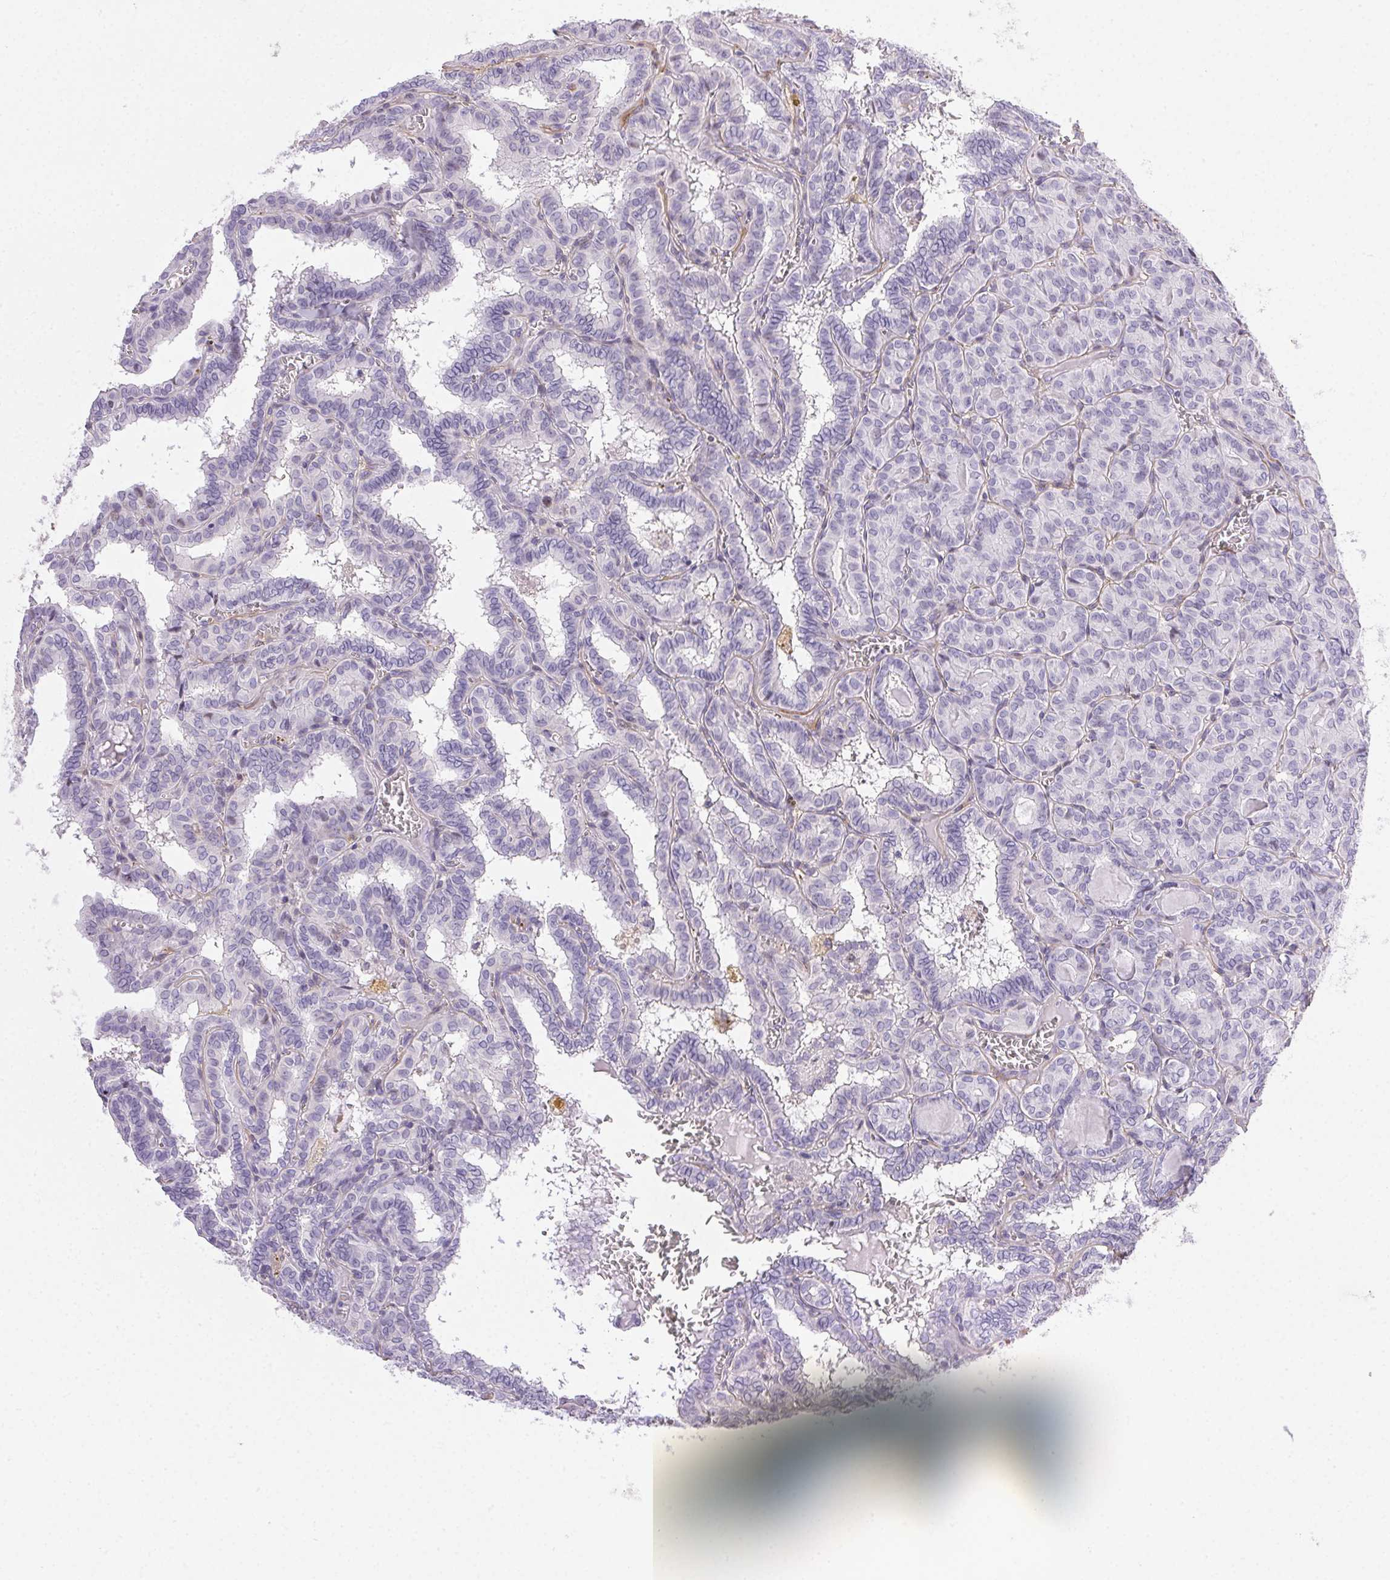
{"staining": {"intensity": "negative", "quantity": "none", "location": "none"}, "tissue": "thyroid cancer", "cell_type": "Tumor cells", "image_type": "cancer", "snomed": [{"axis": "morphology", "description": "Papillary adenocarcinoma, NOS"}, {"axis": "topography", "description": "Thyroid gland"}], "caption": "Papillary adenocarcinoma (thyroid) was stained to show a protein in brown. There is no significant staining in tumor cells. (Brightfield microscopy of DAB immunohistochemistry (IHC) at high magnification).", "gene": "PDZD2", "patient": {"sex": "female", "age": 39}}